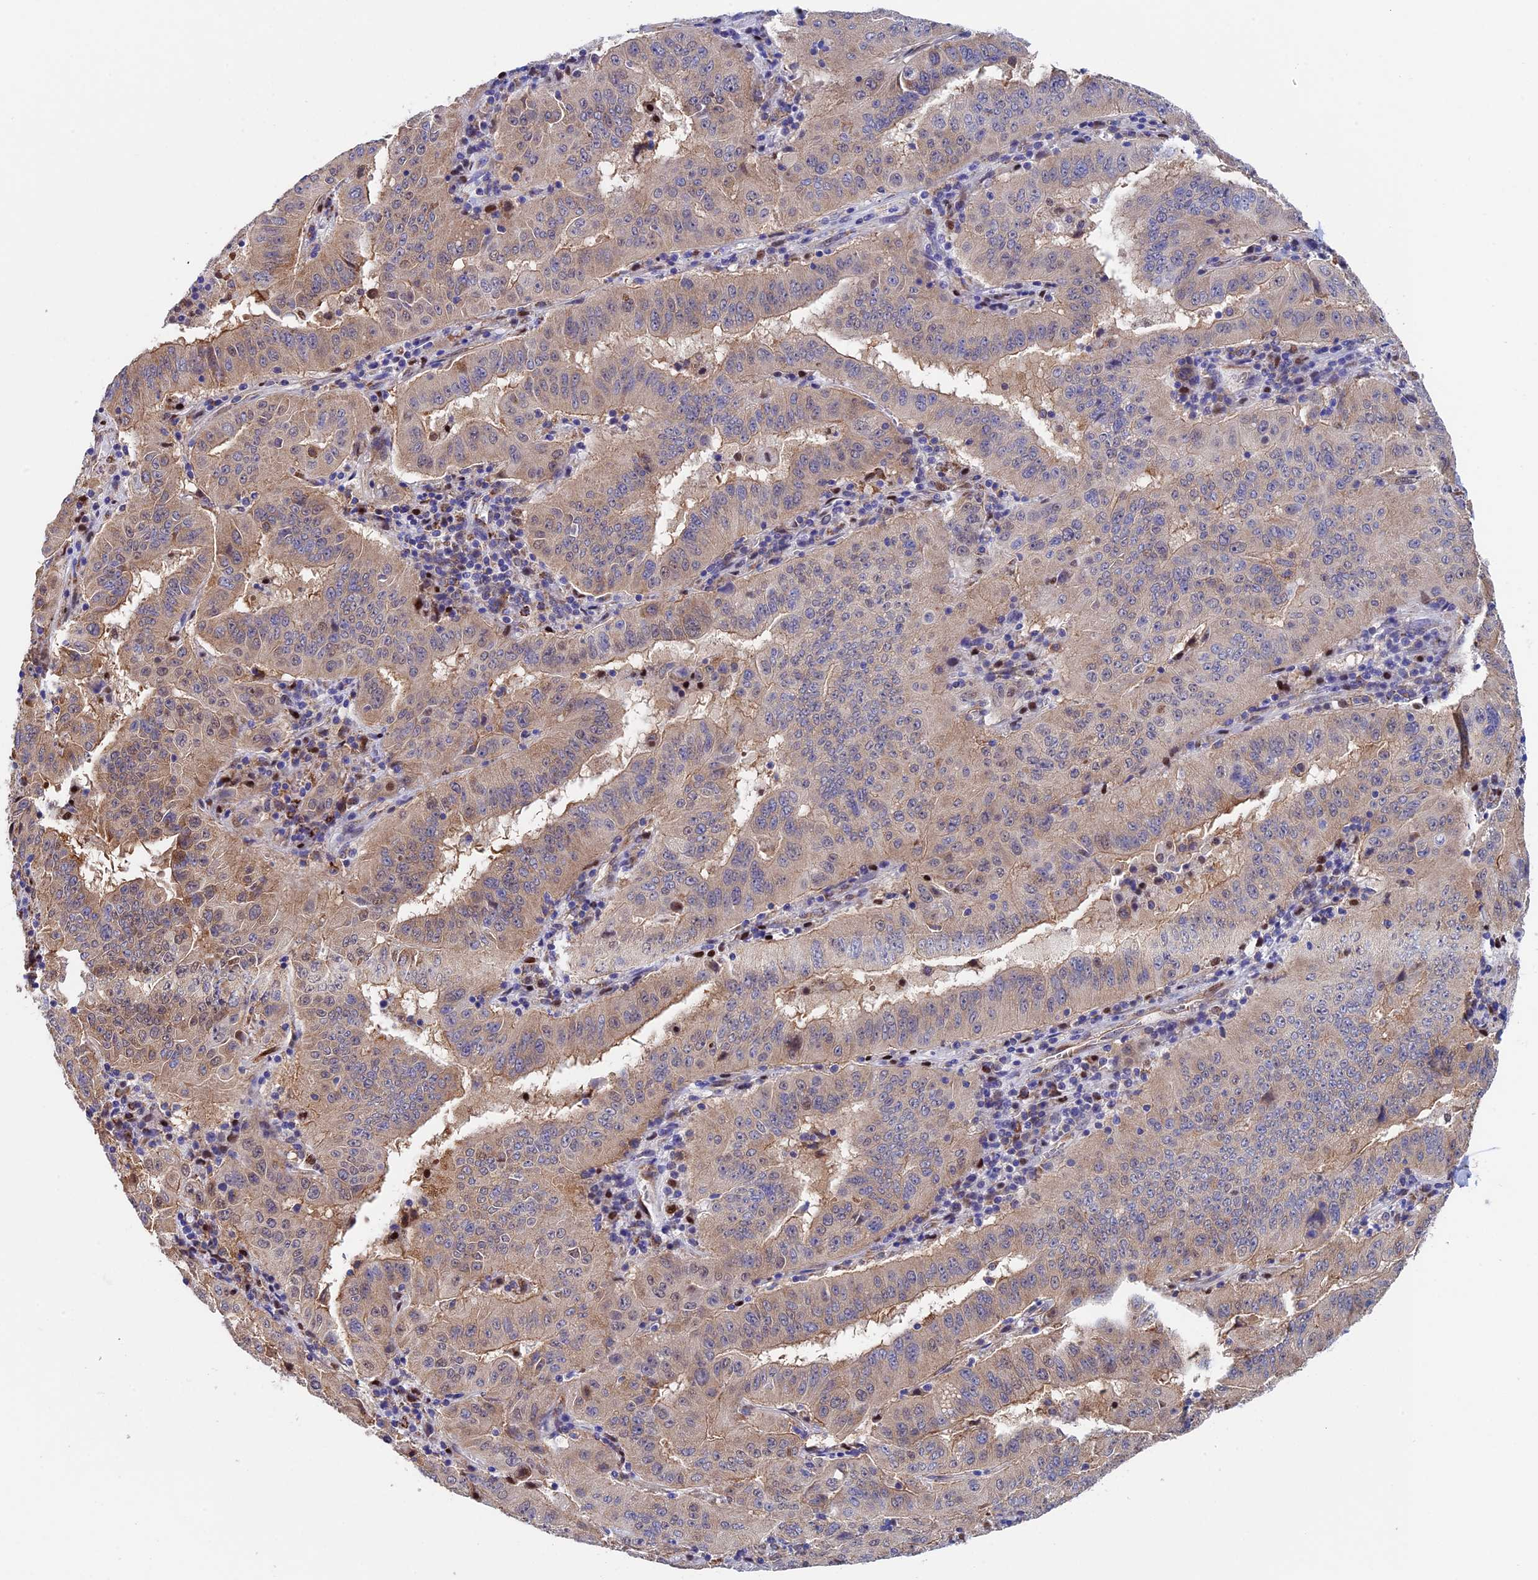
{"staining": {"intensity": "moderate", "quantity": "25%-75%", "location": "cytoplasmic/membranous"}, "tissue": "pancreatic cancer", "cell_type": "Tumor cells", "image_type": "cancer", "snomed": [{"axis": "morphology", "description": "Adenocarcinoma, NOS"}, {"axis": "topography", "description": "Pancreas"}], "caption": "A micrograph of human pancreatic cancer (adenocarcinoma) stained for a protein demonstrates moderate cytoplasmic/membranous brown staining in tumor cells.", "gene": "SLC9A5", "patient": {"sex": "male", "age": 63}}